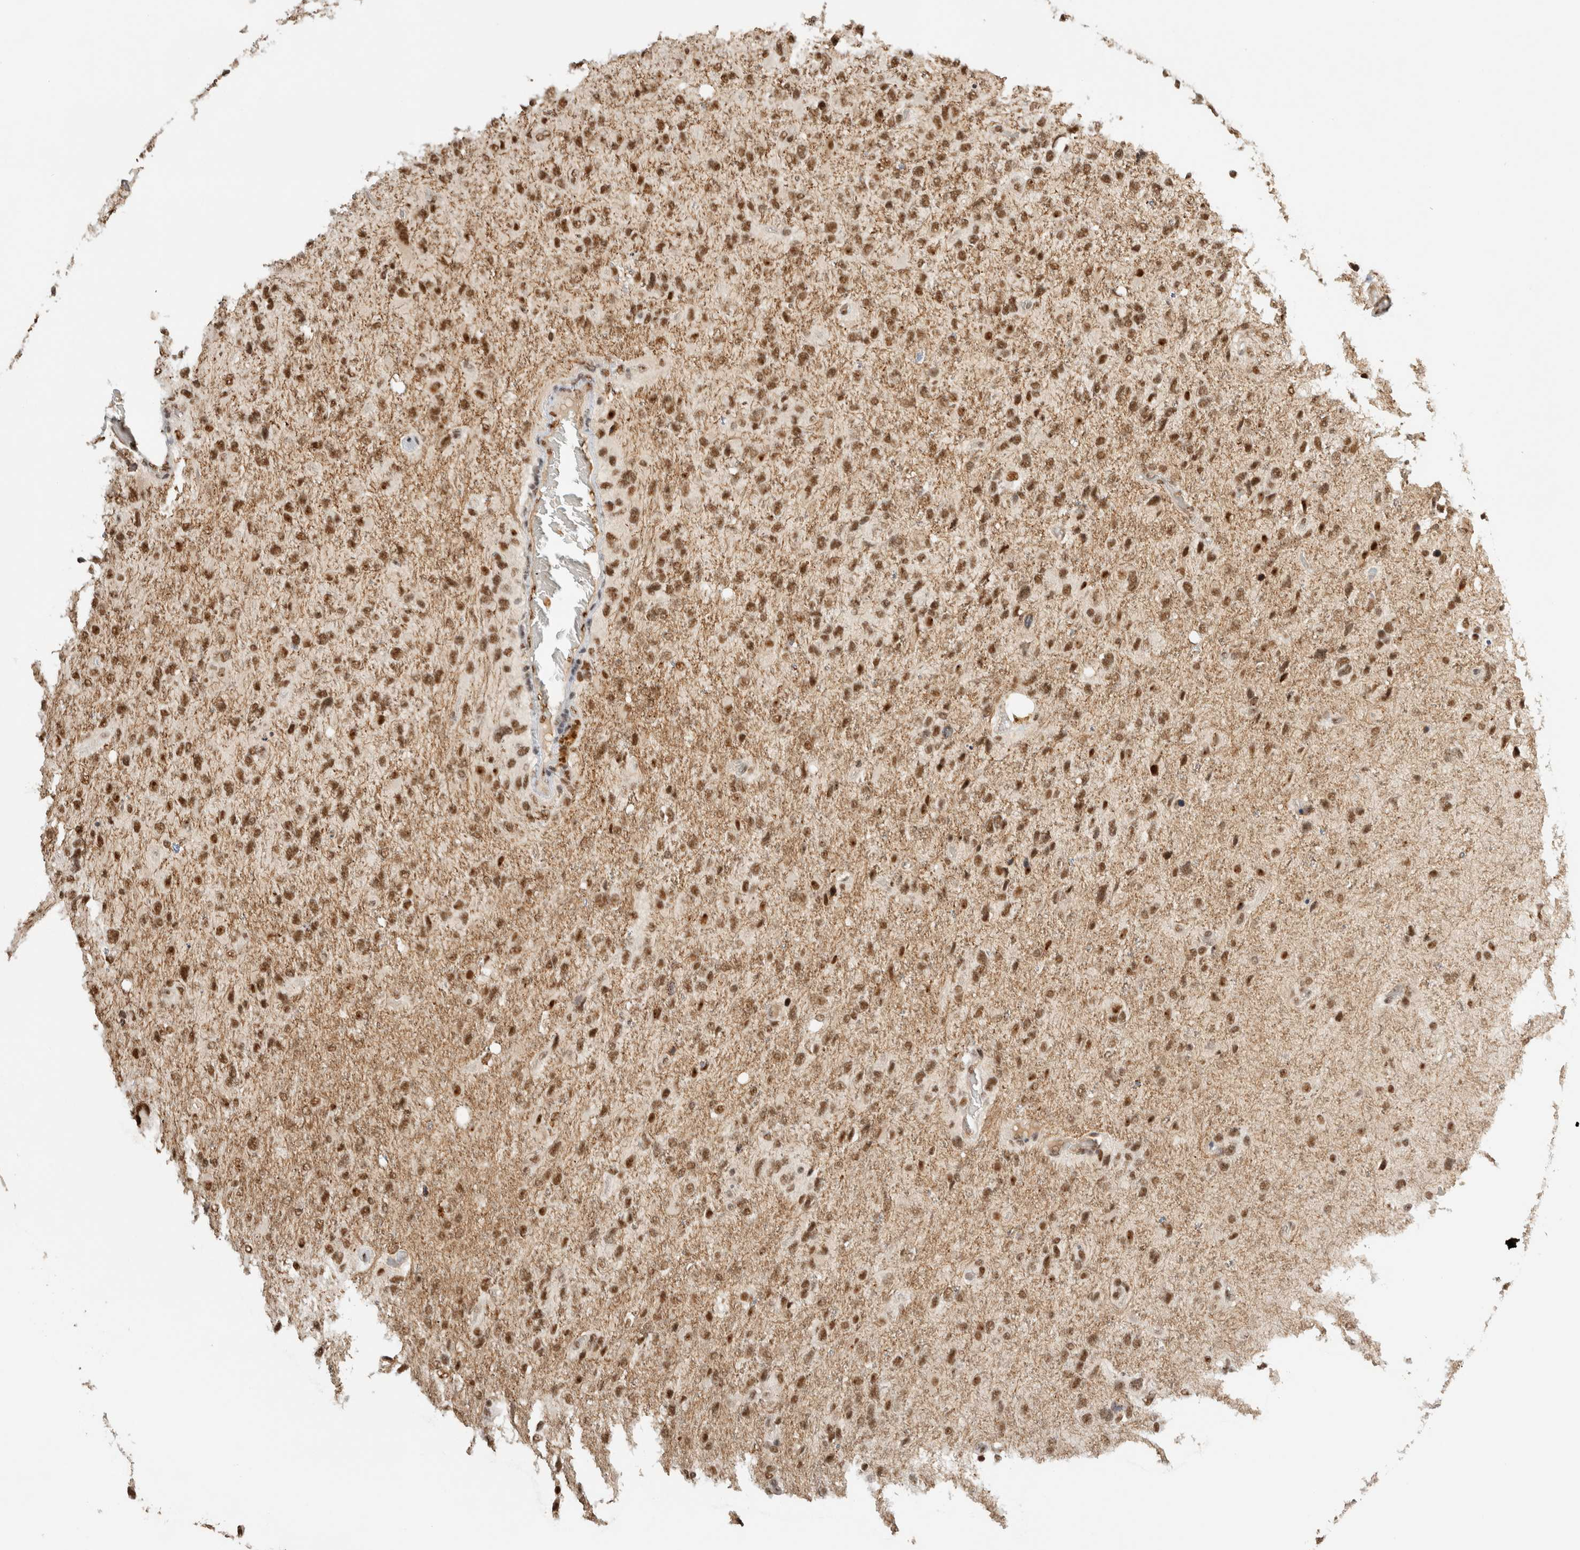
{"staining": {"intensity": "moderate", "quantity": ">75%", "location": "nuclear"}, "tissue": "glioma", "cell_type": "Tumor cells", "image_type": "cancer", "snomed": [{"axis": "morphology", "description": "Glioma, malignant, High grade"}, {"axis": "topography", "description": "Brain"}], "caption": "A brown stain labels moderate nuclear positivity of a protein in human glioma tumor cells.", "gene": "EBNA1BP2", "patient": {"sex": "female", "age": 58}}